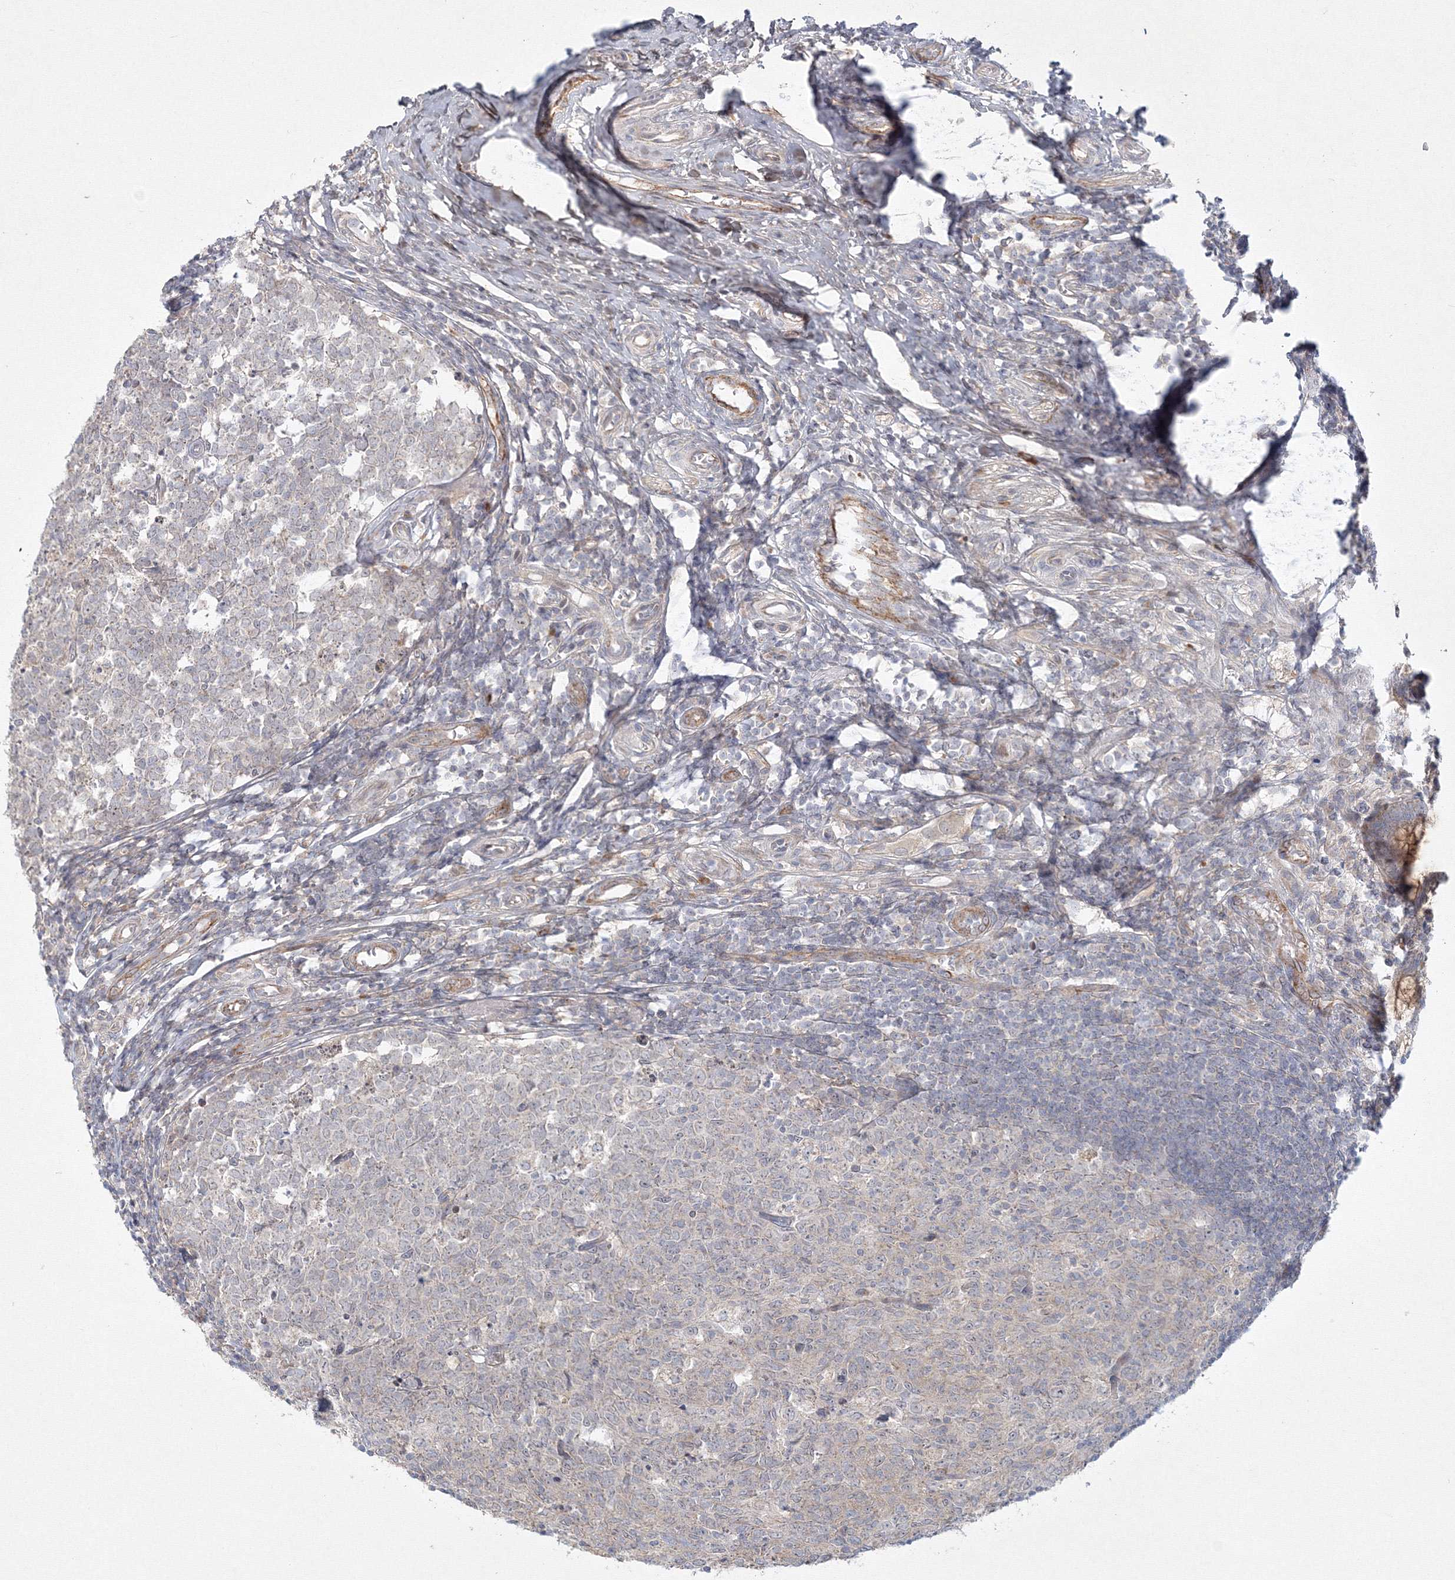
{"staining": {"intensity": "moderate", "quantity": "25%-75%", "location": "cytoplasmic/membranous"}, "tissue": "appendix", "cell_type": "Glandular cells", "image_type": "normal", "snomed": [{"axis": "morphology", "description": "Normal tissue, NOS"}, {"axis": "topography", "description": "Appendix"}], "caption": "Appendix stained with IHC reveals moderate cytoplasmic/membranous staining in approximately 25%-75% of glandular cells. (DAB (3,3'-diaminobenzidine) IHC, brown staining for protein, blue staining for nuclei).", "gene": "WDR49", "patient": {"sex": "male", "age": 14}}